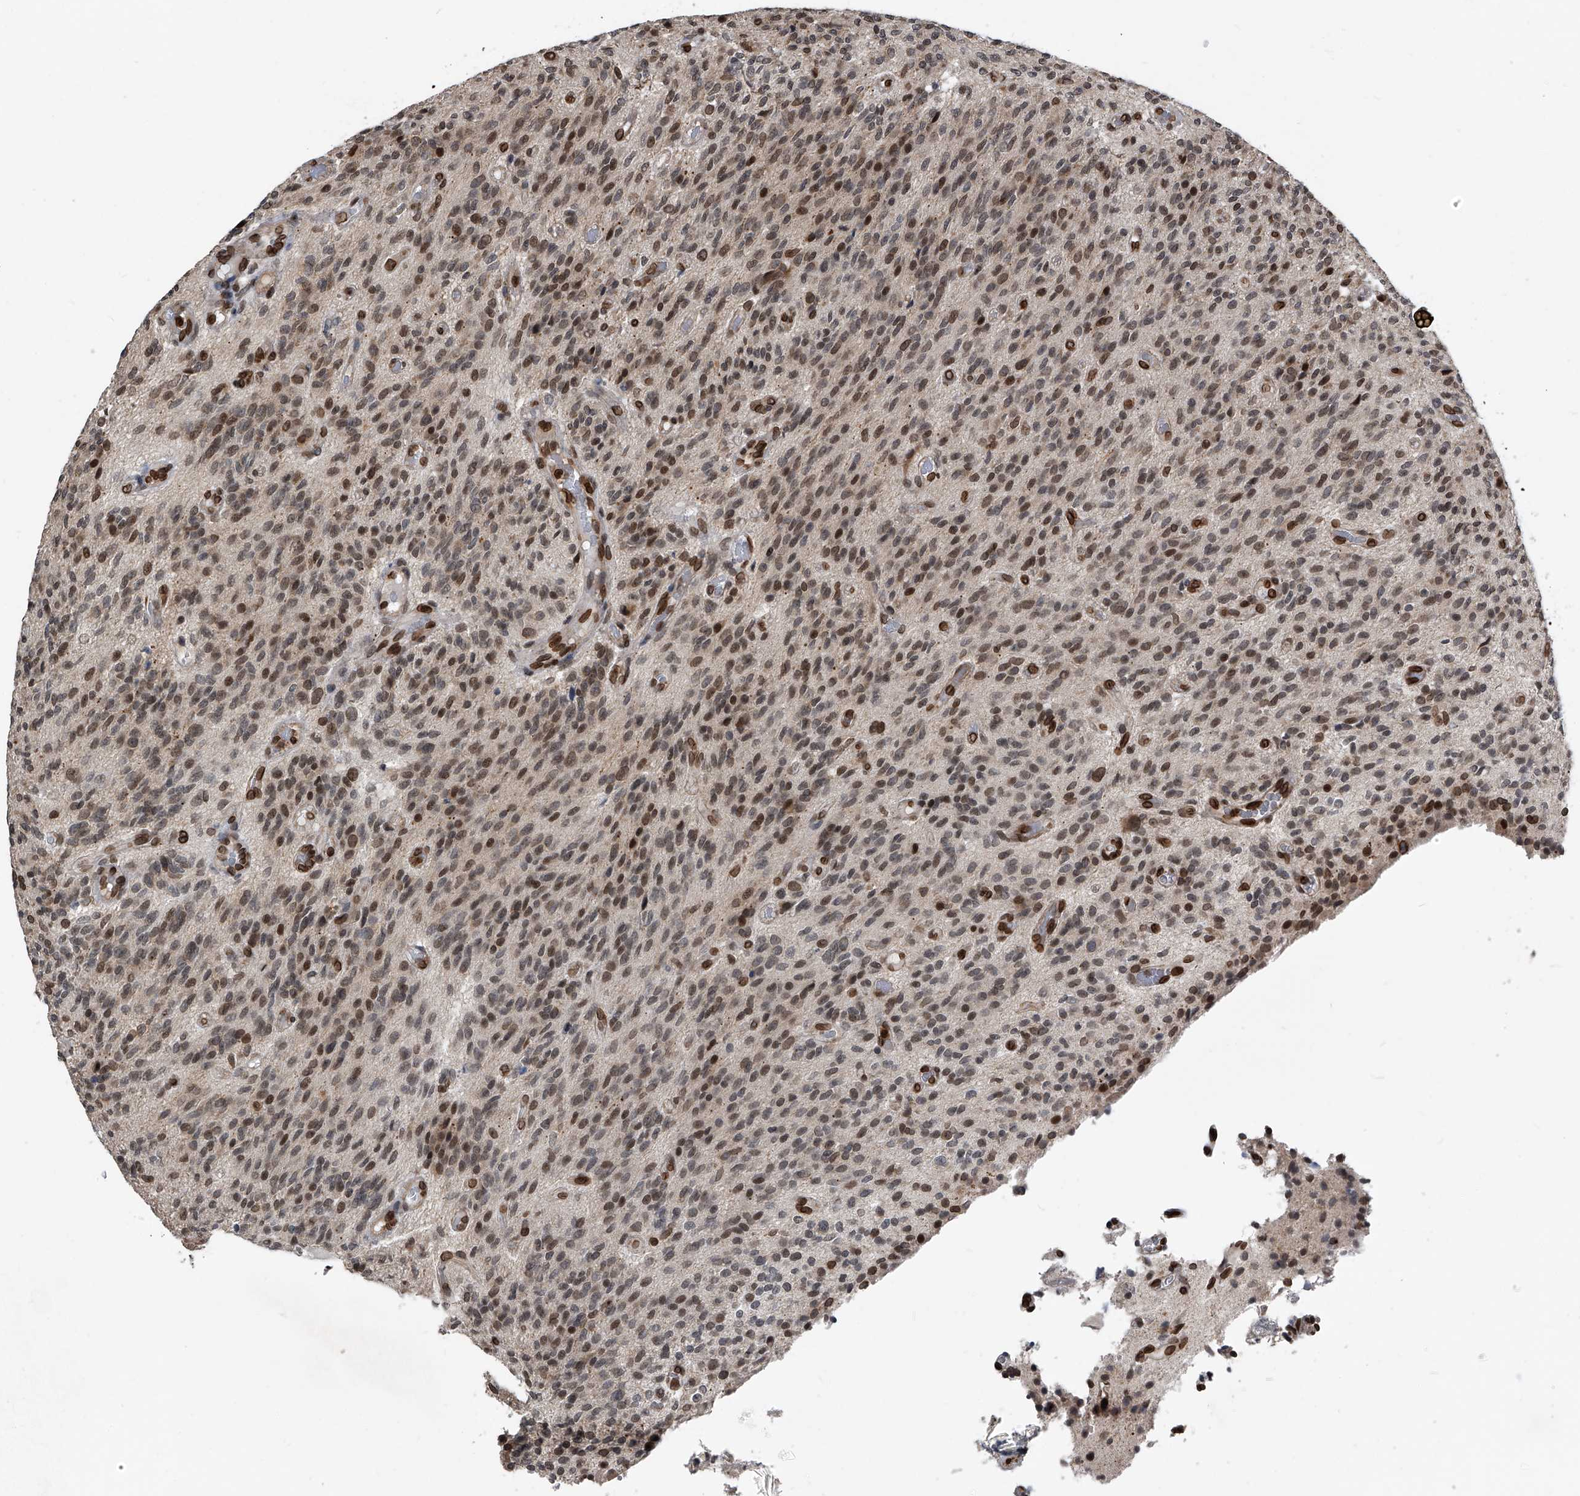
{"staining": {"intensity": "moderate", "quantity": "25%-75%", "location": "nuclear"}, "tissue": "glioma", "cell_type": "Tumor cells", "image_type": "cancer", "snomed": [{"axis": "morphology", "description": "Glioma, malignant, High grade"}, {"axis": "topography", "description": "Brain"}], "caption": "Moderate nuclear expression is identified in approximately 25%-75% of tumor cells in malignant glioma (high-grade).", "gene": "PHF20", "patient": {"sex": "male", "age": 34}}